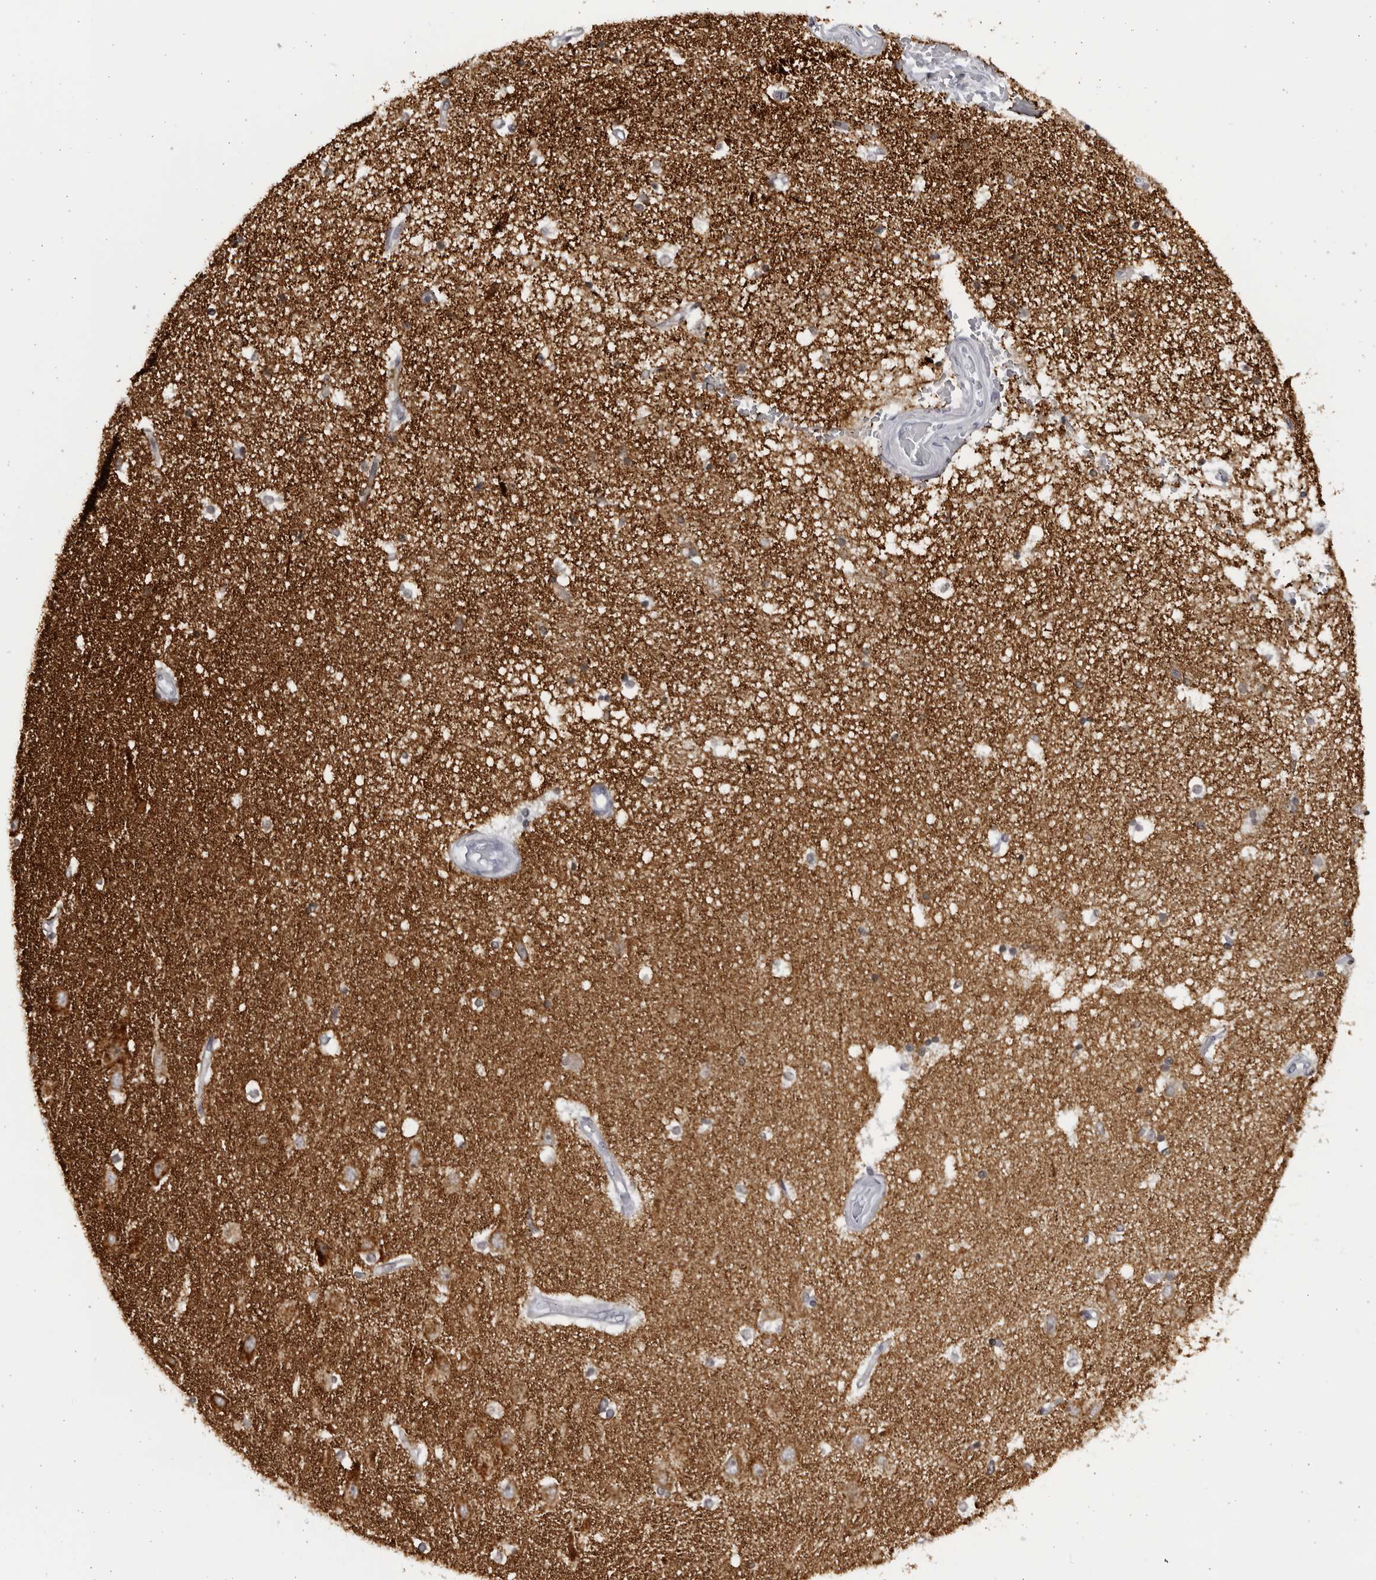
{"staining": {"intensity": "moderate", "quantity": "<25%", "location": "cytoplasmic/membranous"}, "tissue": "hippocampus", "cell_type": "Glial cells", "image_type": "normal", "snomed": [{"axis": "morphology", "description": "Normal tissue, NOS"}, {"axis": "topography", "description": "Hippocampus"}], "caption": "An immunohistochemistry (IHC) image of benign tissue is shown. Protein staining in brown shows moderate cytoplasmic/membranous positivity in hippocampus within glial cells.", "gene": "SLC25A22", "patient": {"sex": "male", "age": 45}}